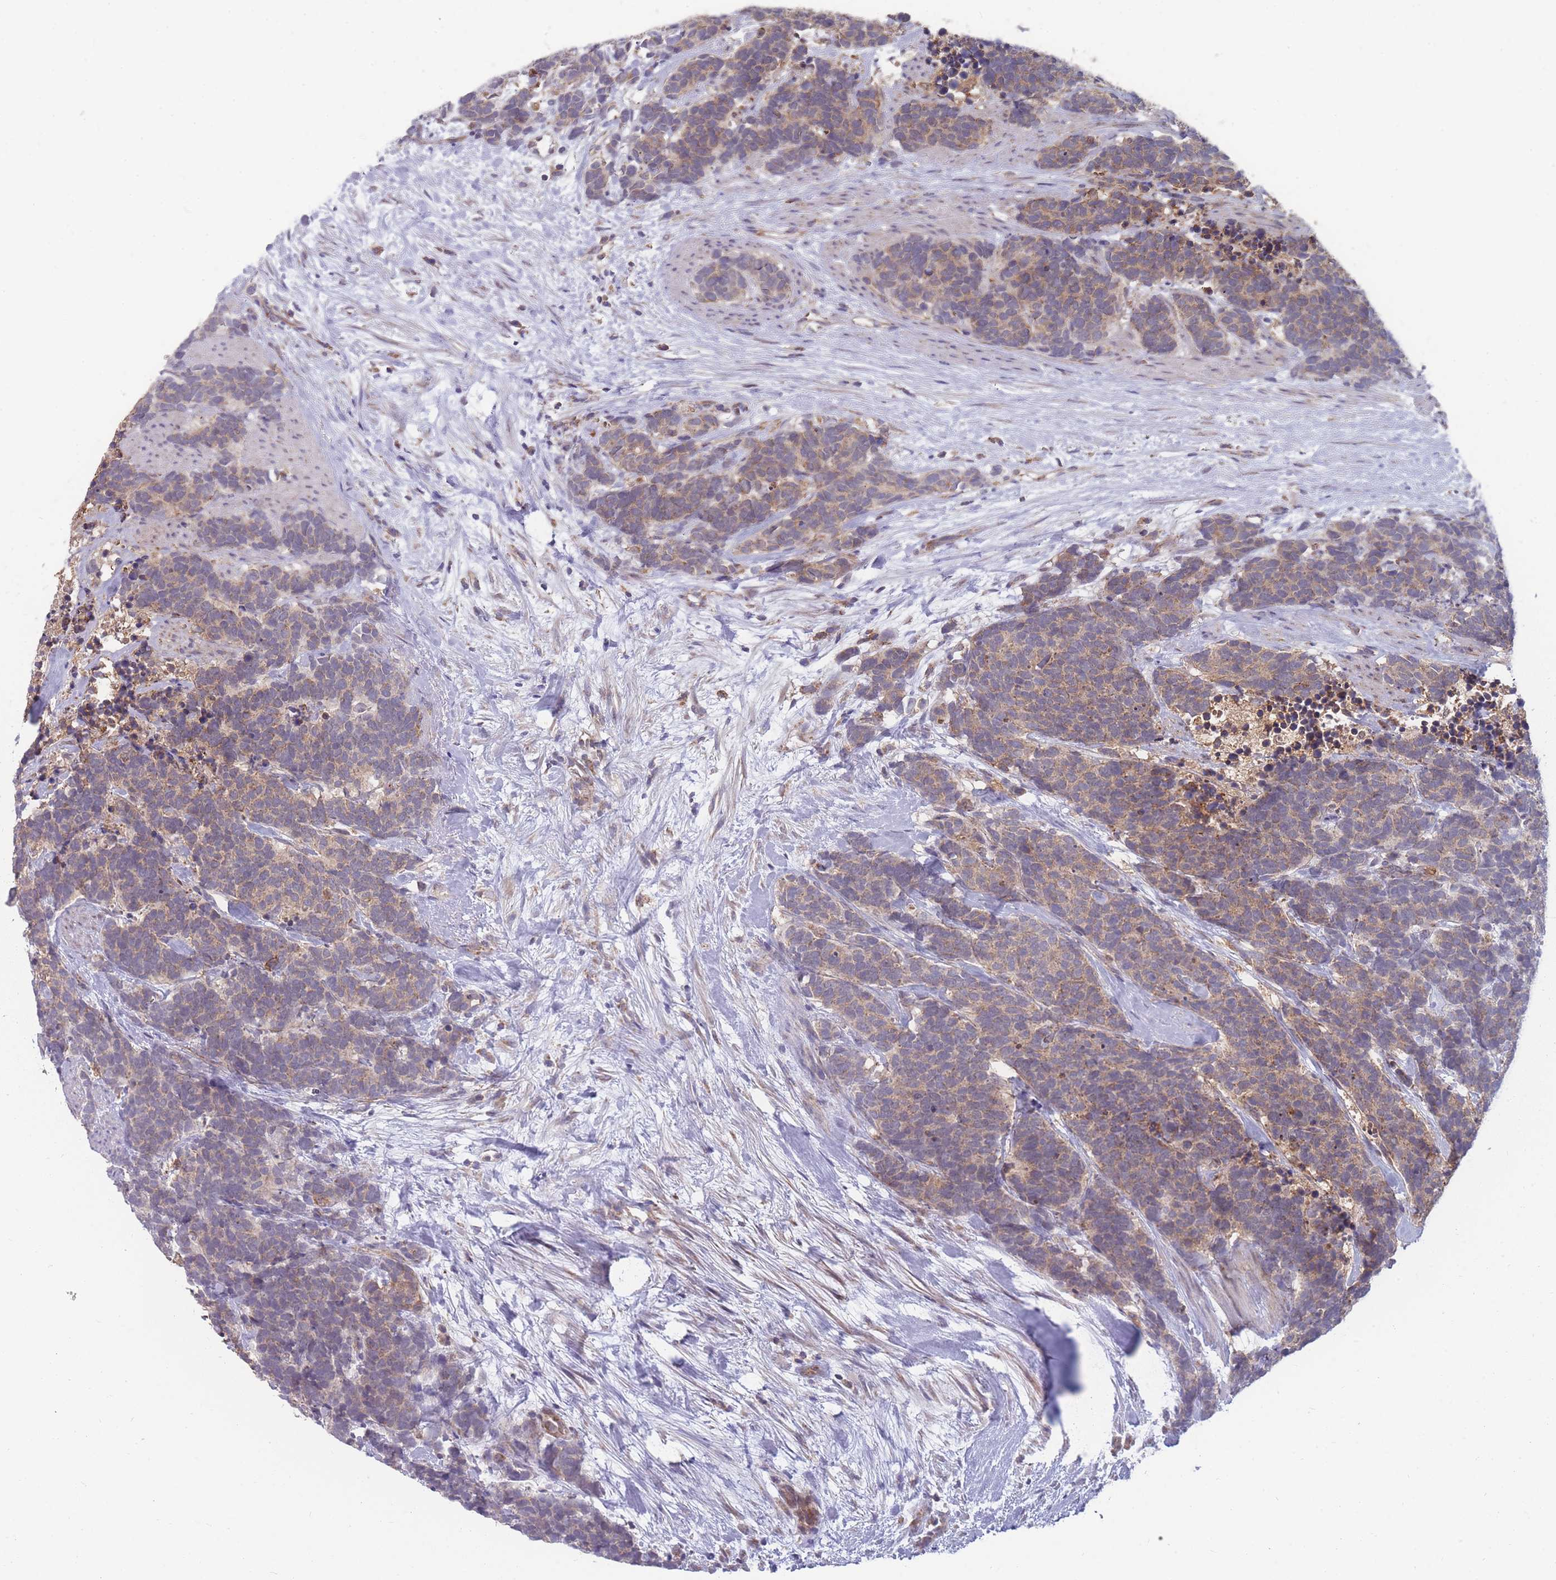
{"staining": {"intensity": "moderate", "quantity": ">75%", "location": "cytoplasmic/membranous"}, "tissue": "carcinoid", "cell_type": "Tumor cells", "image_type": "cancer", "snomed": [{"axis": "morphology", "description": "Carcinoma, NOS"}, {"axis": "morphology", "description": "Carcinoid, malignant, NOS"}, {"axis": "topography", "description": "Prostate"}], "caption": "Immunohistochemical staining of human carcinoid demonstrates moderate cytoplasmic/membranous protein expression in approximately >75% of tumor cells.", "gene": "SLC35B4", "patient": {"sex": "male", "age": 57}}